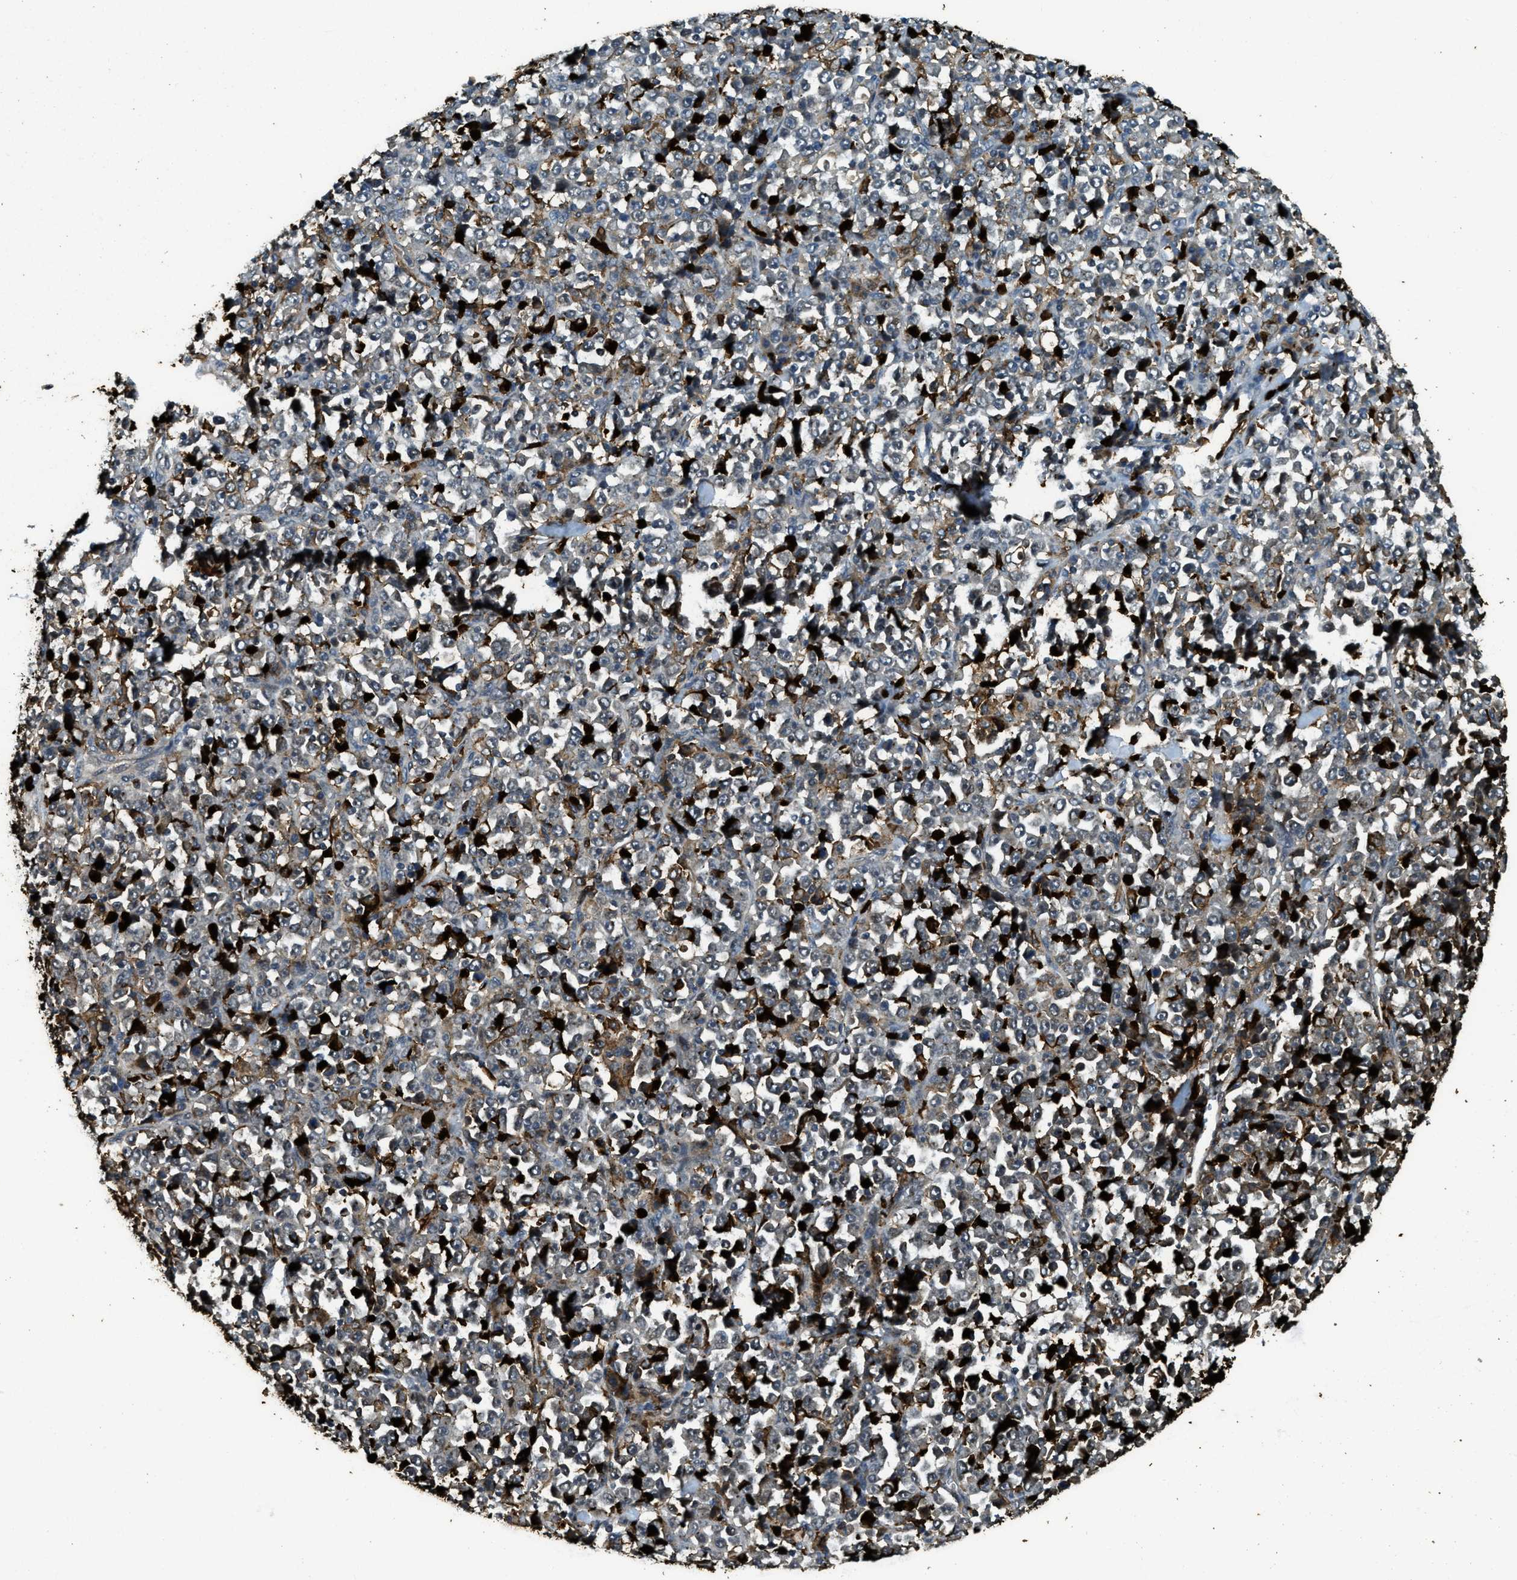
{"staining": {"intensity": "negative", "quantity": "none", "location": "none"}, "tissue": "stomach cancer", "cell_type": "Tumor cells", "image_type": "cancer", "snomed": [{"axis": "morphology", "description": "Normal tissue, NOS"}, {"axis": "morphology", "description": "Adenocarcinoma, NOS"}, {"axis": "topography", "description": "Stomach, upper"}, {"axis": "topography", "description": "Stomach"}], "caption": "High power microscopy image of an immunohistochemistry histopathology image of stomach cancer, revealing no significant positivity in tumor cells. (DAB immunohistochemistry visualized using brightfield microscopy, high magnification).", "gene": "RNF141", "patient": {"sex": "male", "age": 59}}